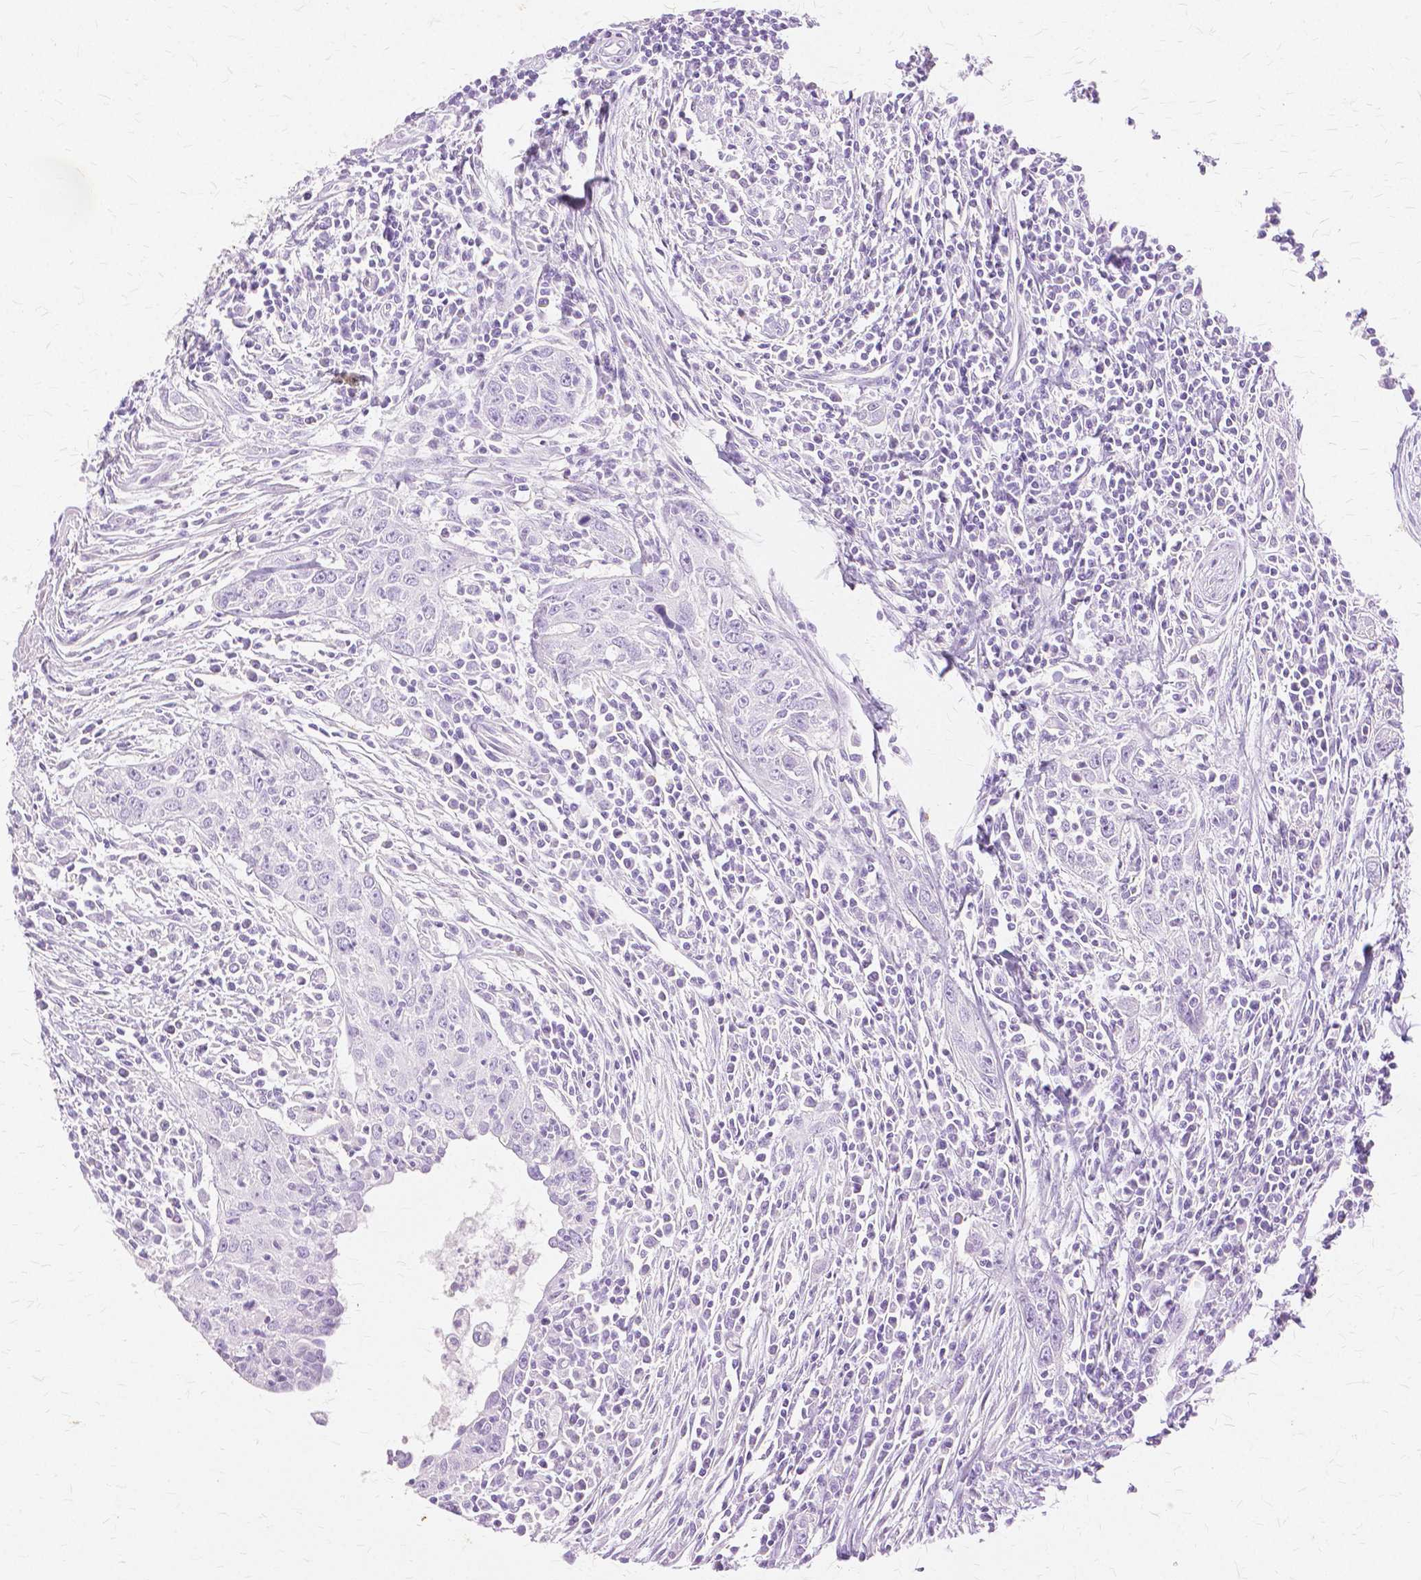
{"staining": {"intensity": "negative", "quantity": "none", "location": "none"}, "tissue": "urothelial cancer", "cell_type": "Tumor cells", "image_type": "cancer", "snomed": [{"axis": "morphology", "description": "Urothelial carcinoma, High grade"}, {"axis": "topography", "description": "Urinary bladder"}], "caption": "This is an immunohistochemistry (IHC) photomicrograph of urothelial cancer. There is no positivity in tumor cells.", "gene": "TGM1", "patient": {"sex": "male", "age": 83}}